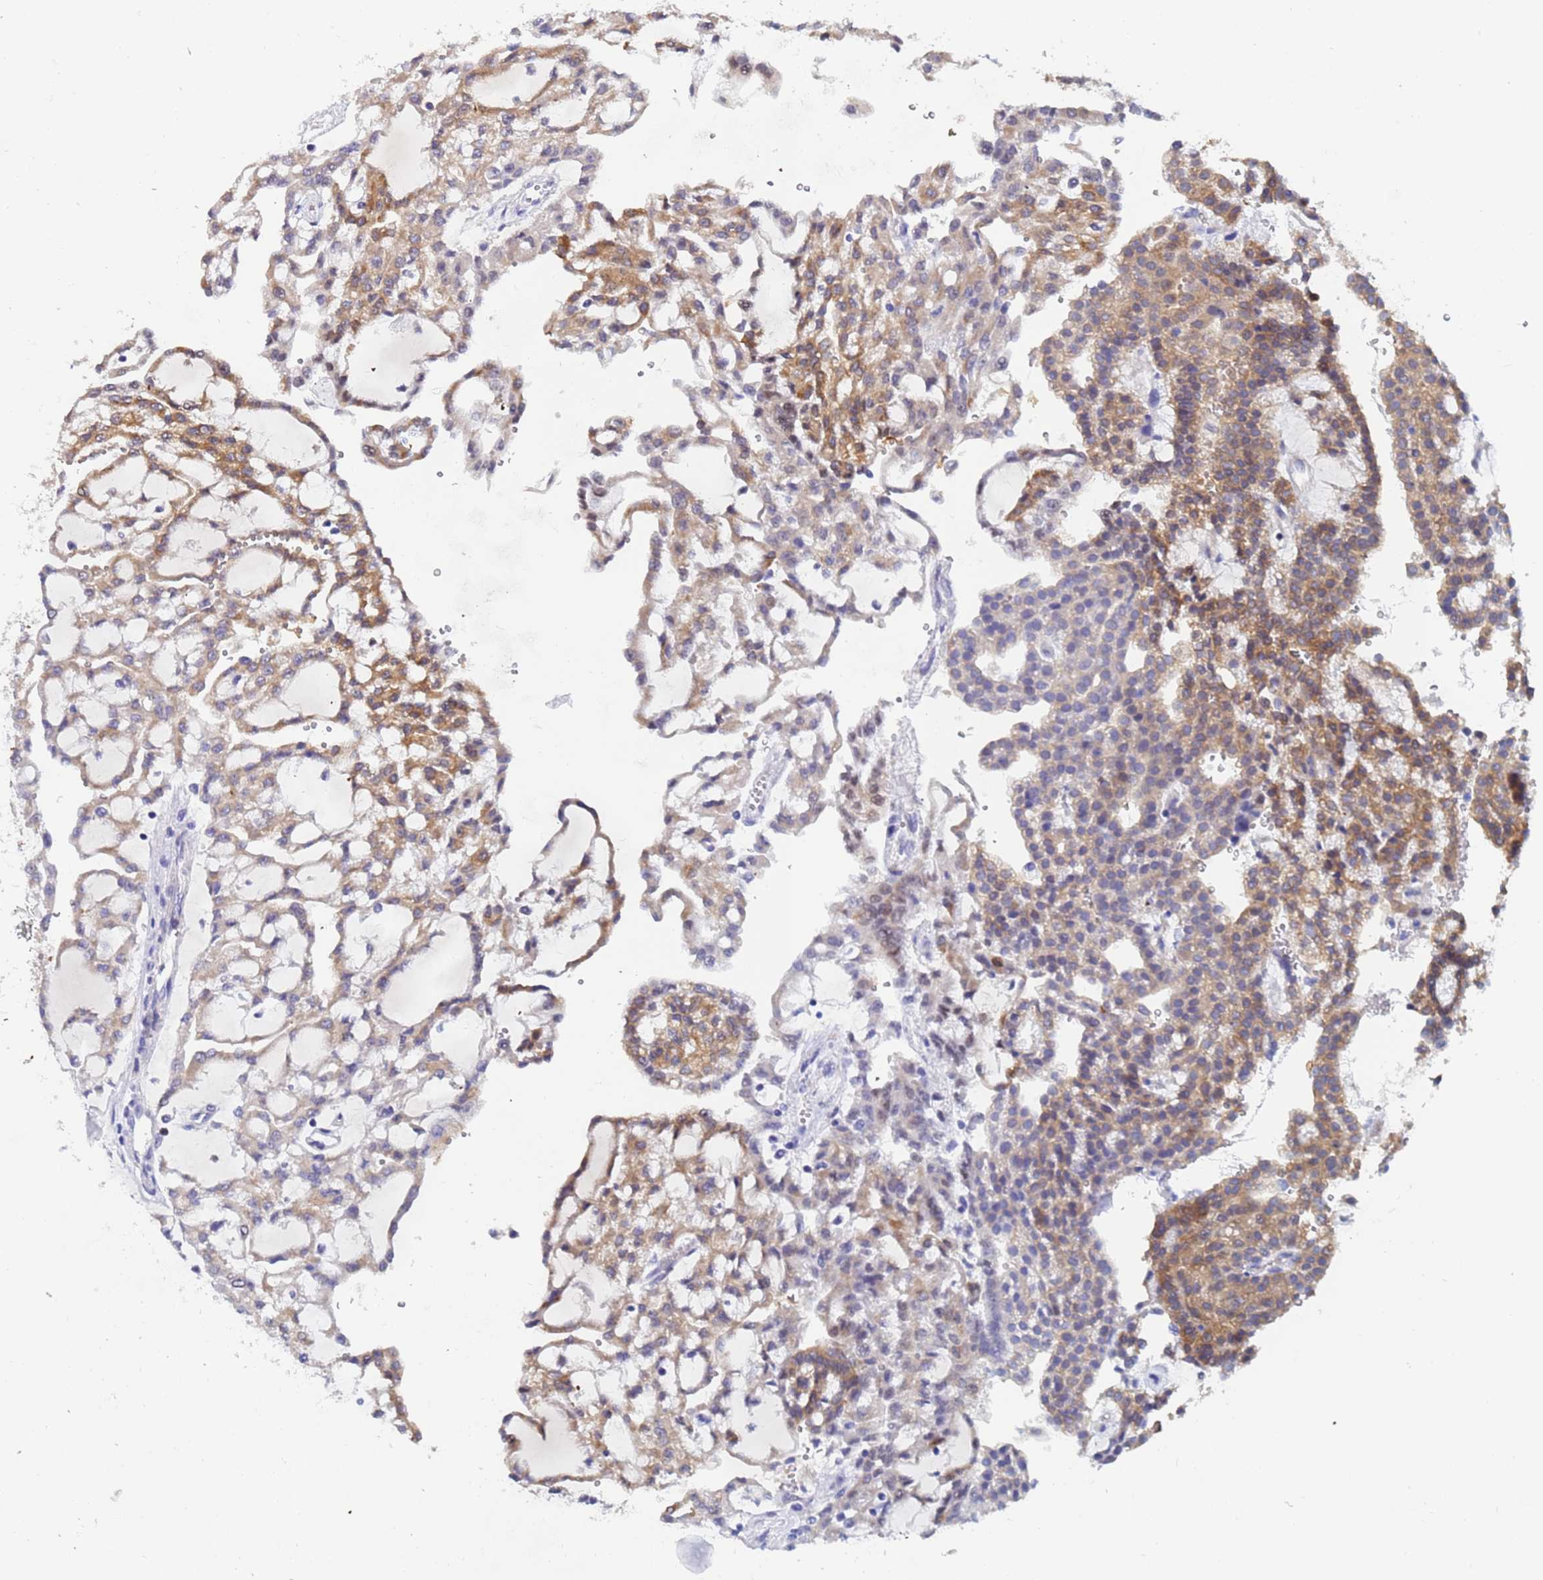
{"staining": {"intensity": "moderate", "quantity": ">75%", "location": "cytoplasmic/membranous"}, "tissue": "renal cancer", "cell_type": "Tumor cells", "image_type": "cancer", "snomed": [{"axis": "morphology", "description": "Adenocarcinoma, NOS"}, {"axis": "topography", "description": "Kidney"}], "caption": "Immunohistochemical staining of renal cancer reveals medium levels of moderate cytoplasmic/membranous protein positivity in about >75% of tumor cells.", "gene": "TTLL11", "patient": {"sex": "male", "age": 63}}